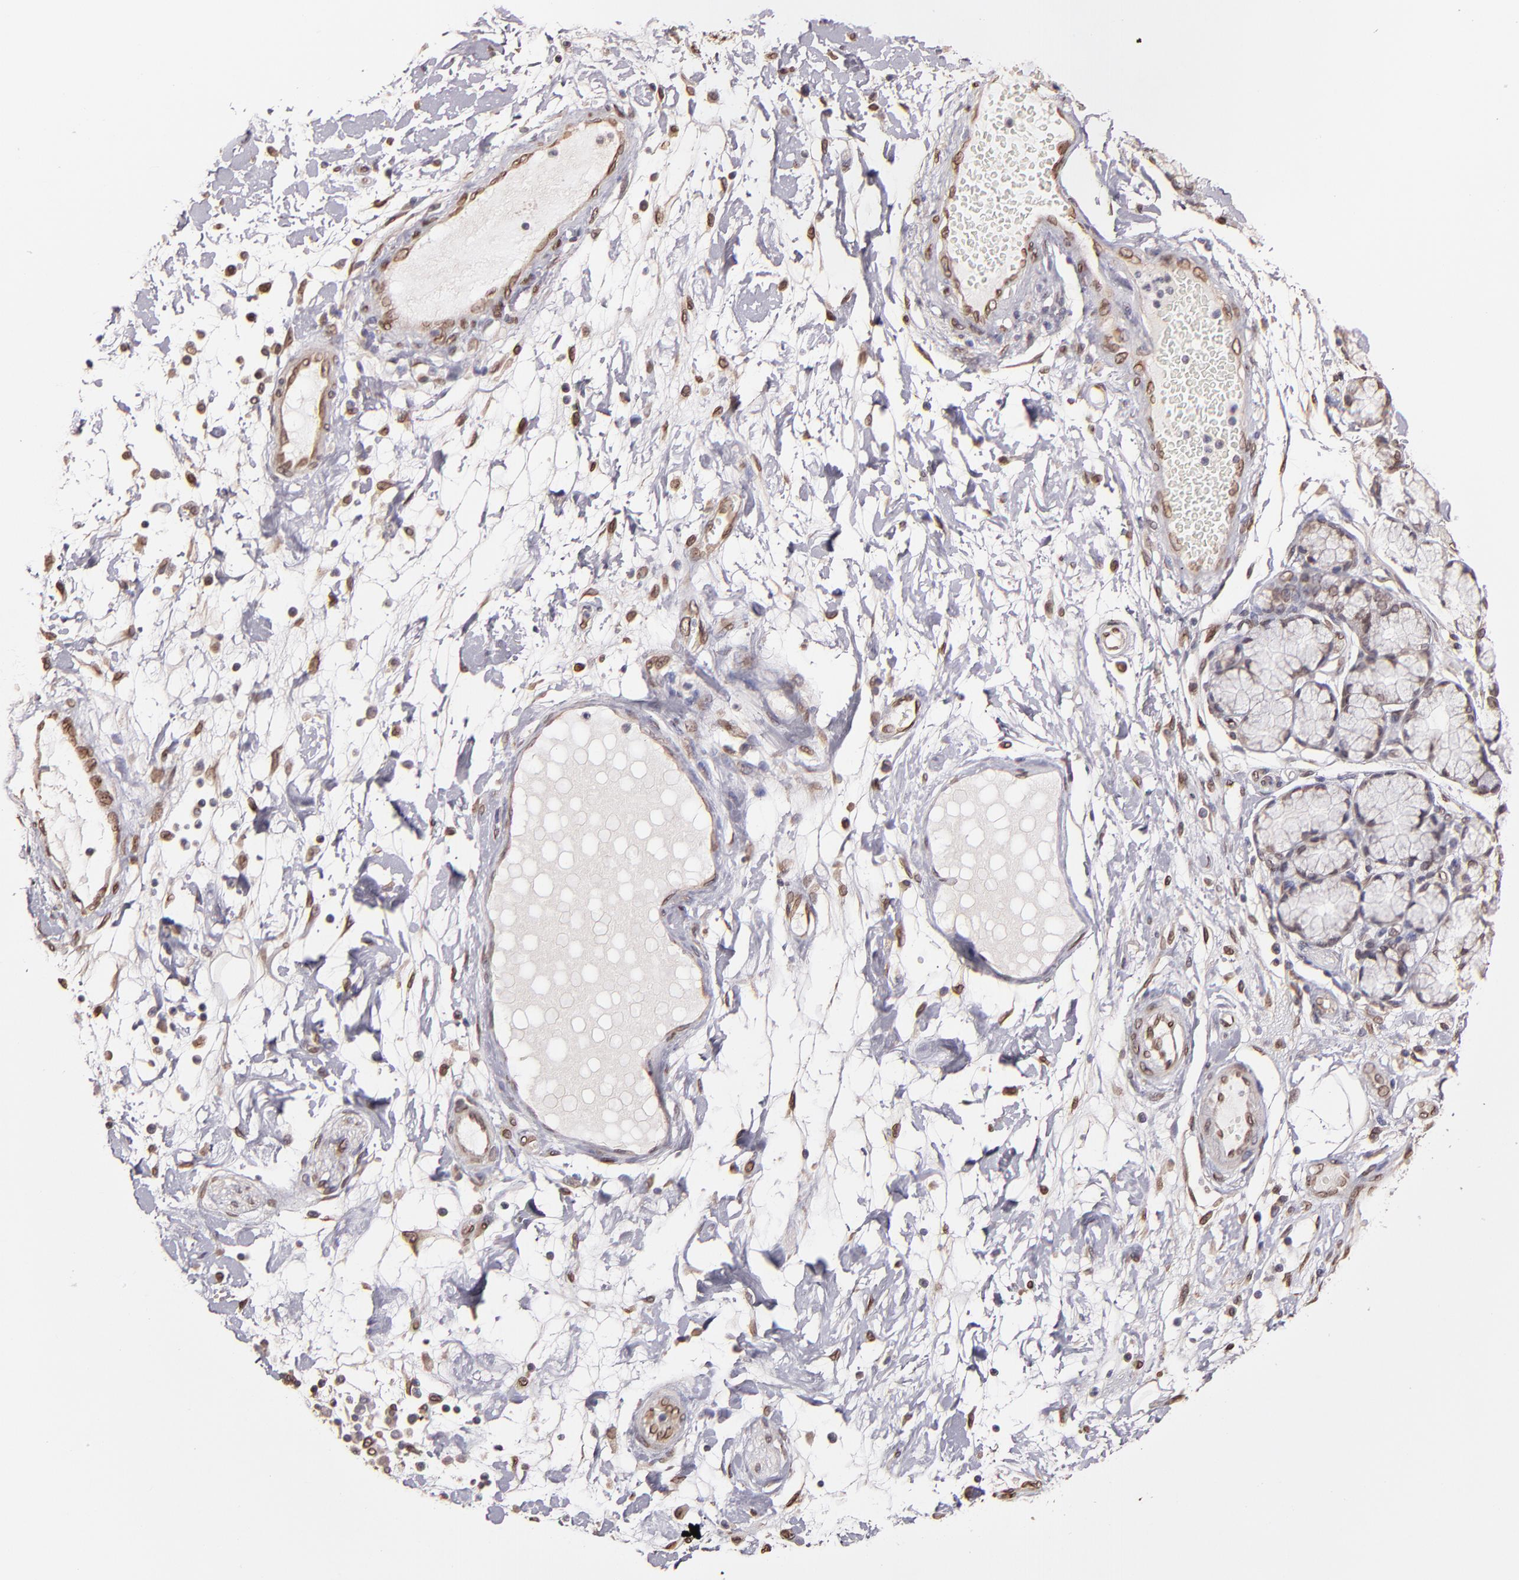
{"staining": {"intensity": "moderate", "quantity": ">75%", "location": "cytoplasmic/membranous,nuclear"}, "tissue": "pancreatic cancer", "cell_type": "Tumor cells", "image_type": "cancer", "snomed": [{"axis": "morphology", "description": "Adenocarcinoma, NOS"}, {"axis": "morphology", "description": "Adenocarcinoma, metastatic, NOS"}, {"axis": "topography", "description": "Lymph node"}, {"axis": "topography", "description": "Pancreas"}, {"axis": "topography", "description": "Duodenum"}], "caption": "Brown immunohistochemical staining in human pancreatic adenocarcinoma exhibits moderate cytoplasmic/membranous and nuclear expression in approximately >75% of tumor cells.", "gene": "PUM3", "patient": {"sex": "female", "age": 64}}